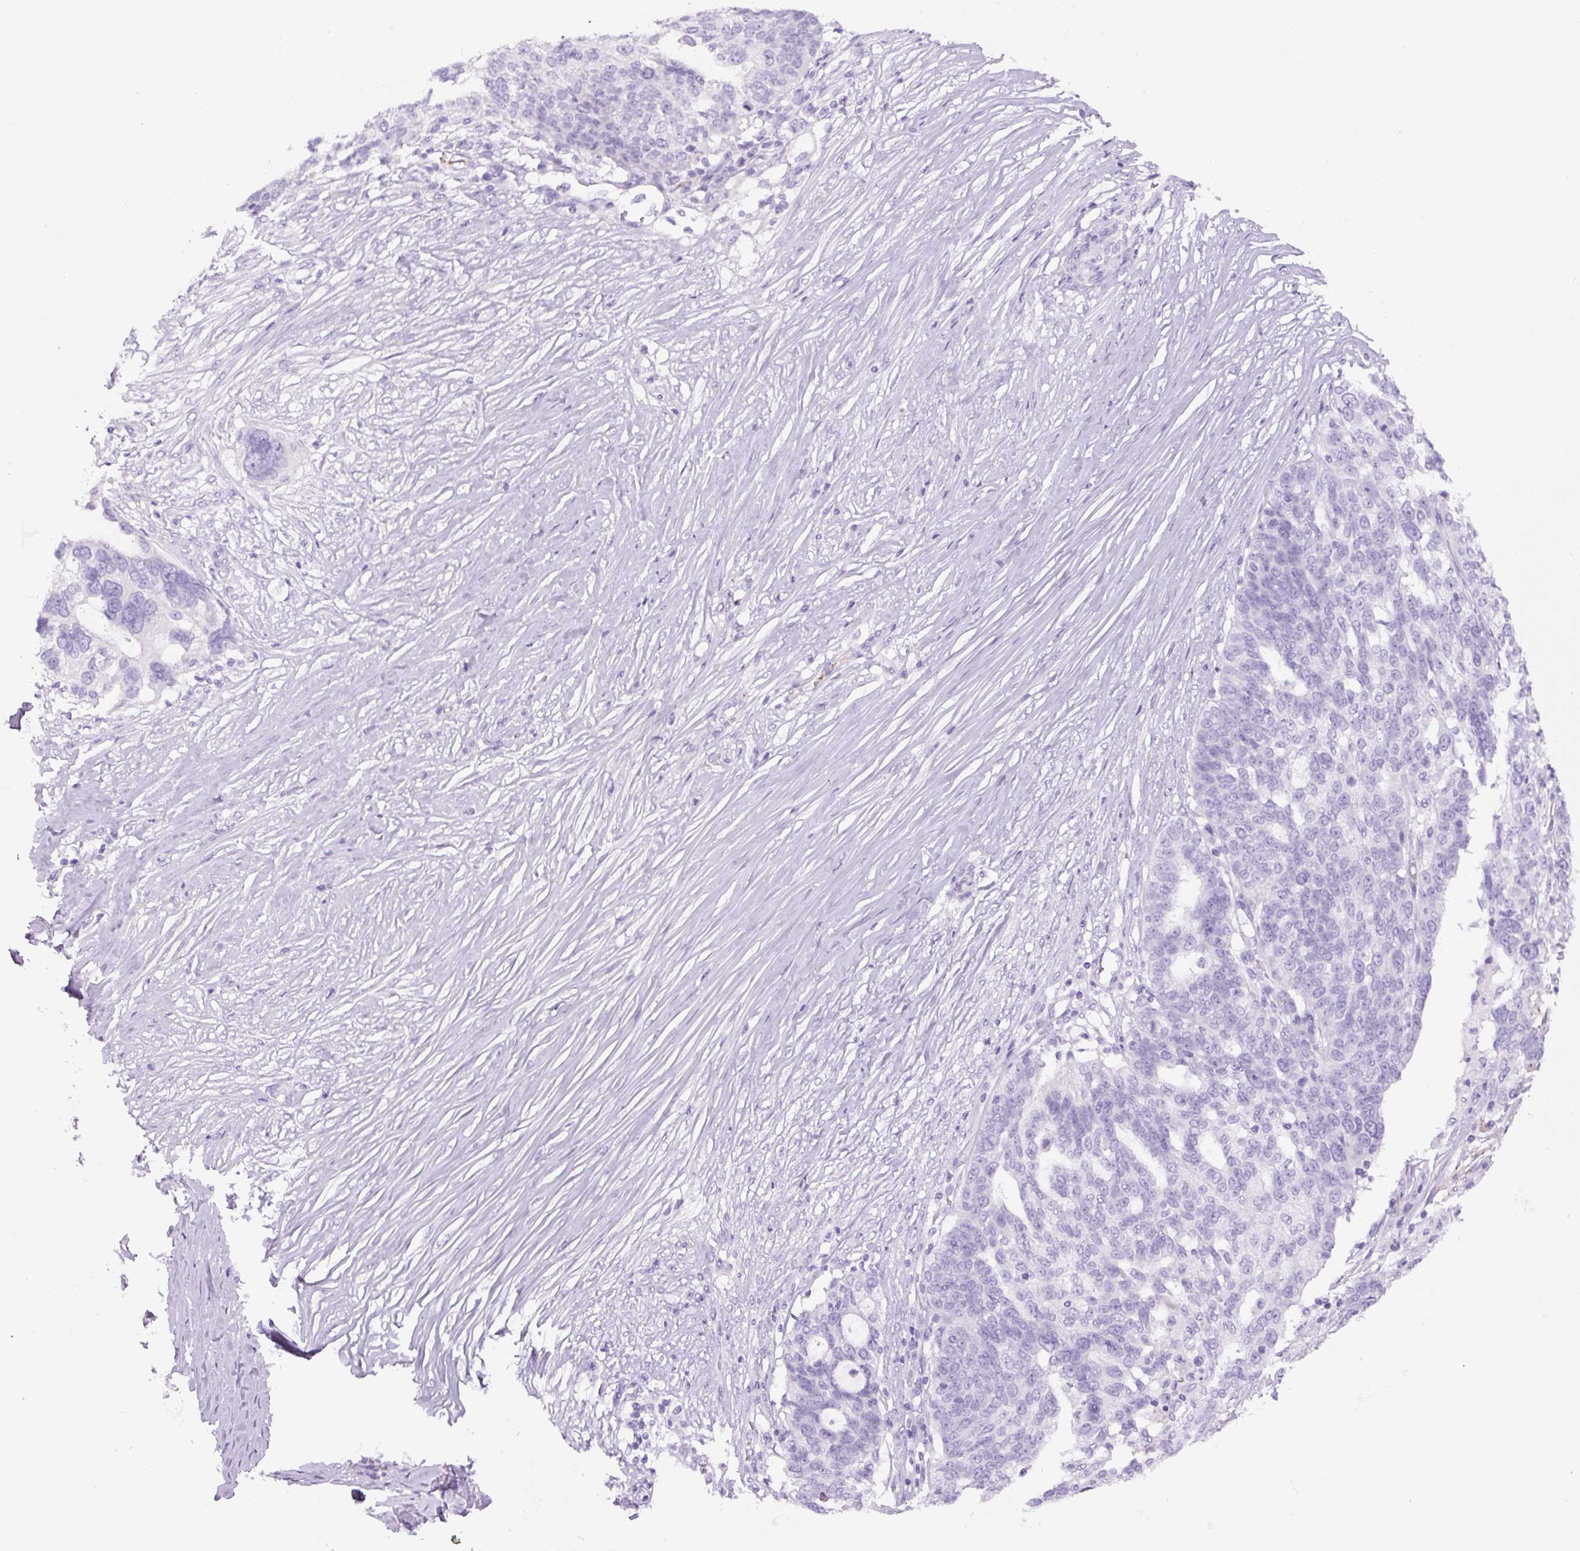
{"staining": {"intensity": "negative", "quantity": "none", "location": "none"}, "tissue": "ovarian cancer", "cell_type": "Tumor cells", "image_type": "cancer", "snomed": [{"axis": "morphology", "description": "Cystadenocarcinoma, serous, NOS"}, {"axis": "topography", "description": "Ovary"}], "caption": "Immunohistochemistry (IHC) image of neoplastic tissue: human serous cystadenocarcinoma (ovarian) stained with DAB (3,3'-diaminobenzidine) displays no significant protein staining in tumor cells. (DAB (3,3'-diaminobenzidine) immunohistochemistry (IHC) visualized using brightfield microscopy, high magnification).", "gene": "RSPO4", "patient": {"sex": "female", "age": 59}}